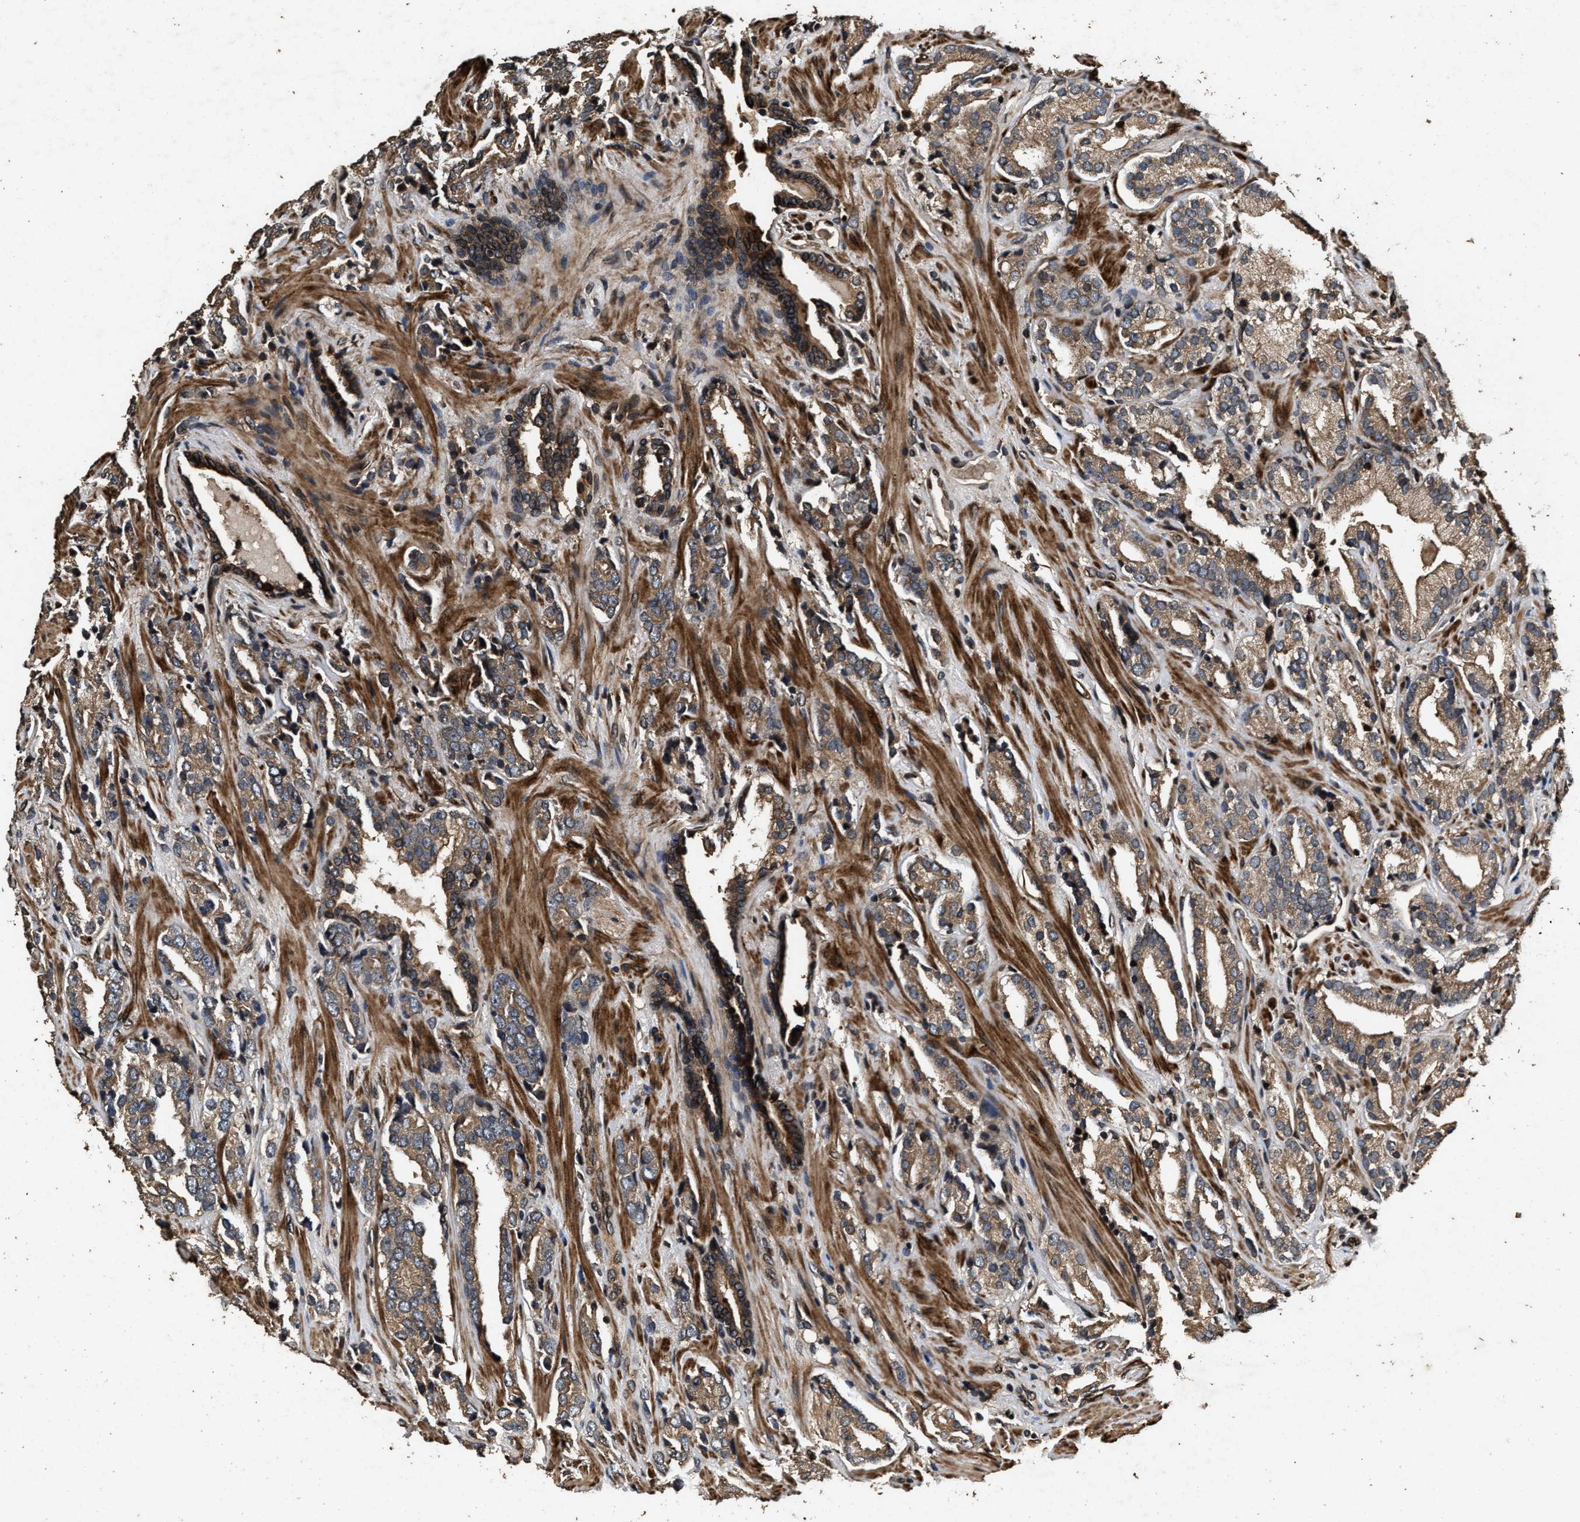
{"staining": {"intensity": "weak", "quantity": ">75%", "location": "cytoplasmic/membranous"}, "tissue": "prostate cancer", "cell_type": "Tumor cells", "image_type": "cancer", "snomed": [{"axis": "morphology", "description": "Adenocarcinoma, High grade"}, {"axis": "topography", "description": "Prostate"}], "caption": "A high-resolution photomicrograph shows immunohistochemistry (IHC) staining of prostate cancer (adenocarcinoma (high-grade)), which shows weak cytoplasmic/membranous positivity in approximately >75% of tumor cells. (brown staining indicates protein expression, while blue staining denotes nuclei).", "gene": "ACCS", "patient": {"sex": "male", "age": 71}}